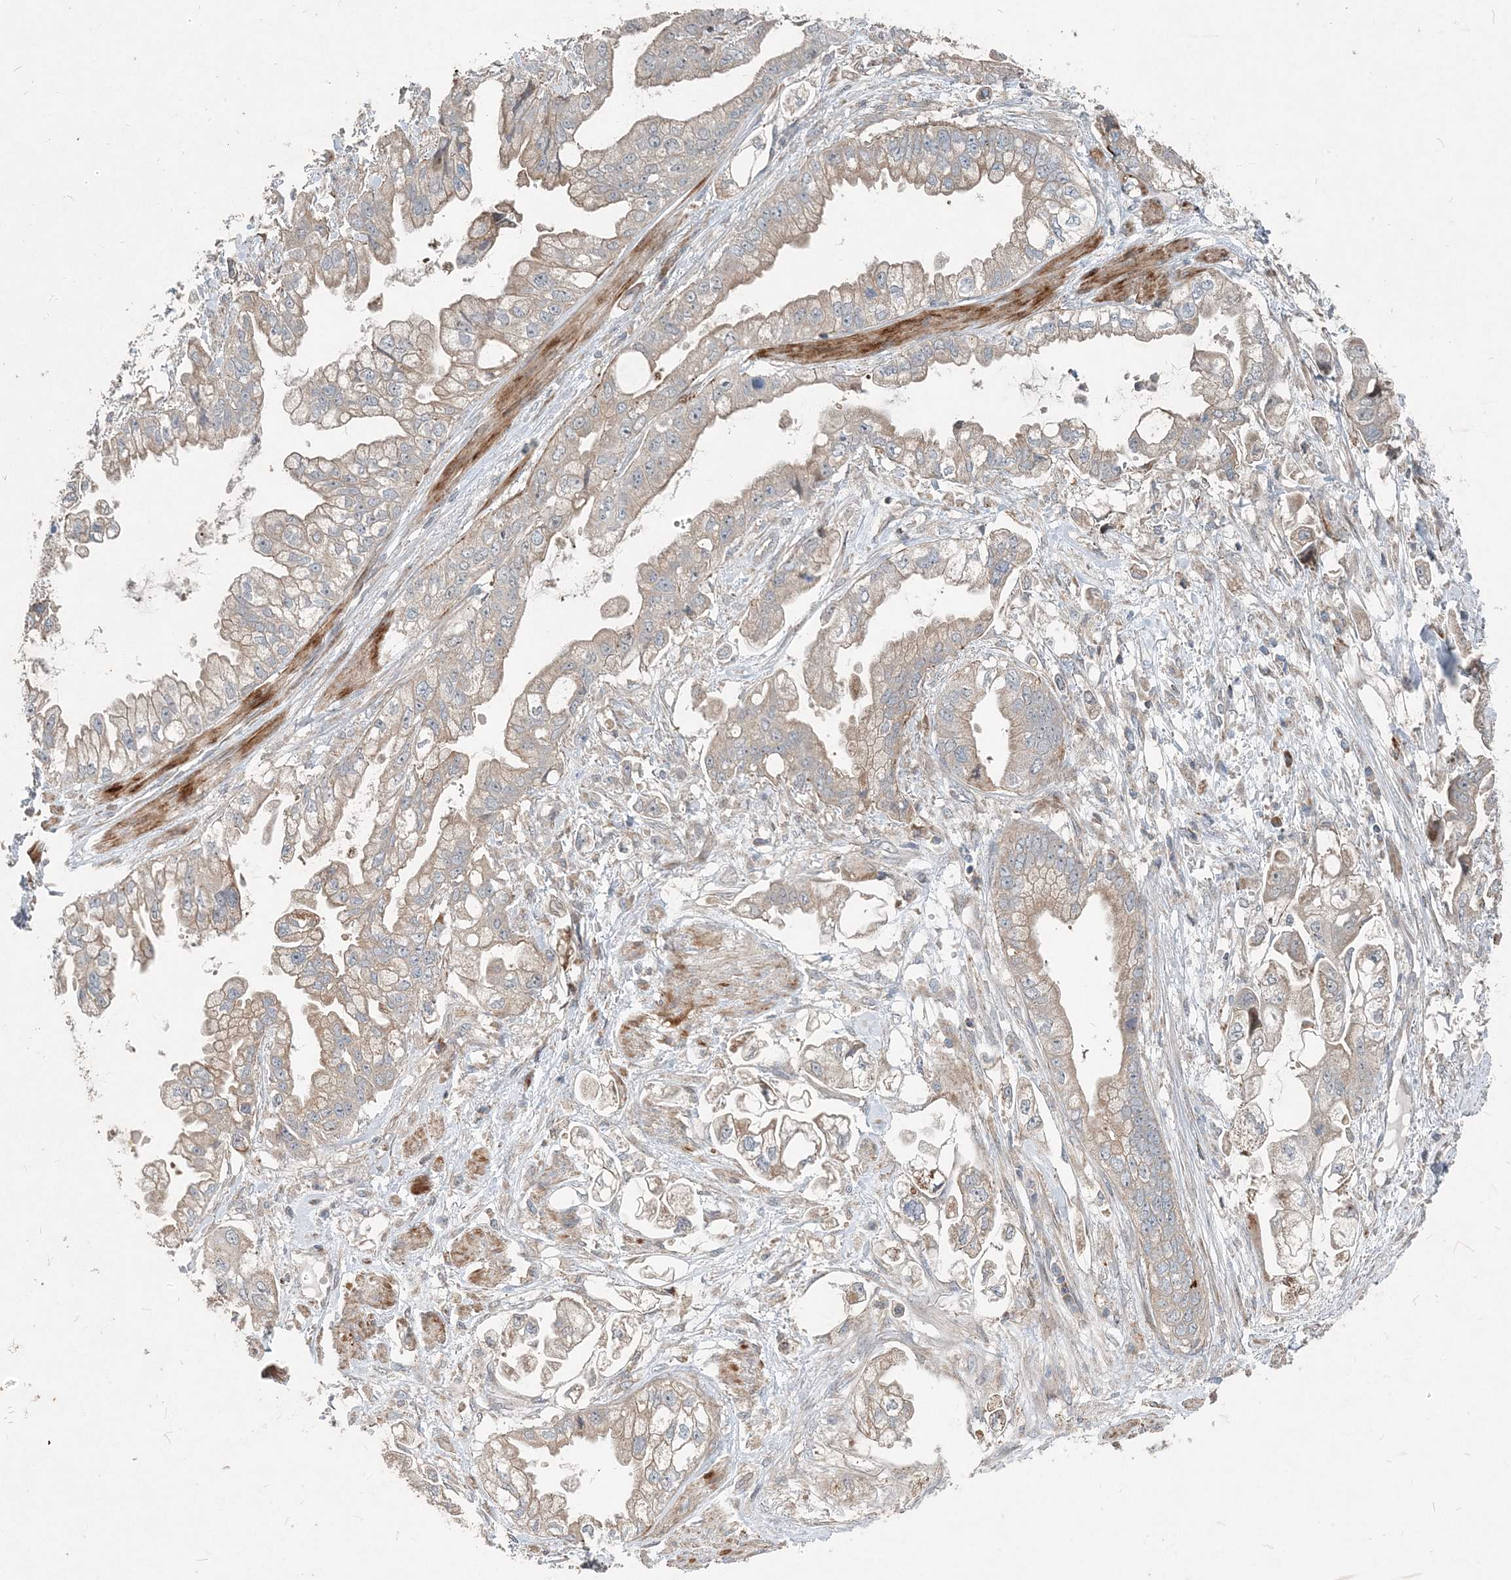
{"staining": {"intensity": "weak", "quantity": ">75%", "location": "cytoplasmic/membranous"}, "tissue": "stomach cancer", "cell_type": "Tumor cells", "image_type": "cancer", "snomed": [{"axis": "morphology", "description": "Adenocarcinoma, NOS"}, {"axis": "topography", "description": "Stomach"}], "caption": "Protein expression analysis of human adenocarcinoma (stomach) reveals weak cytoplasmic/membranous positivity in about >75% of tumor cells.", "gene": "INTU", "patient": {"sex": "male", "age": 62}}